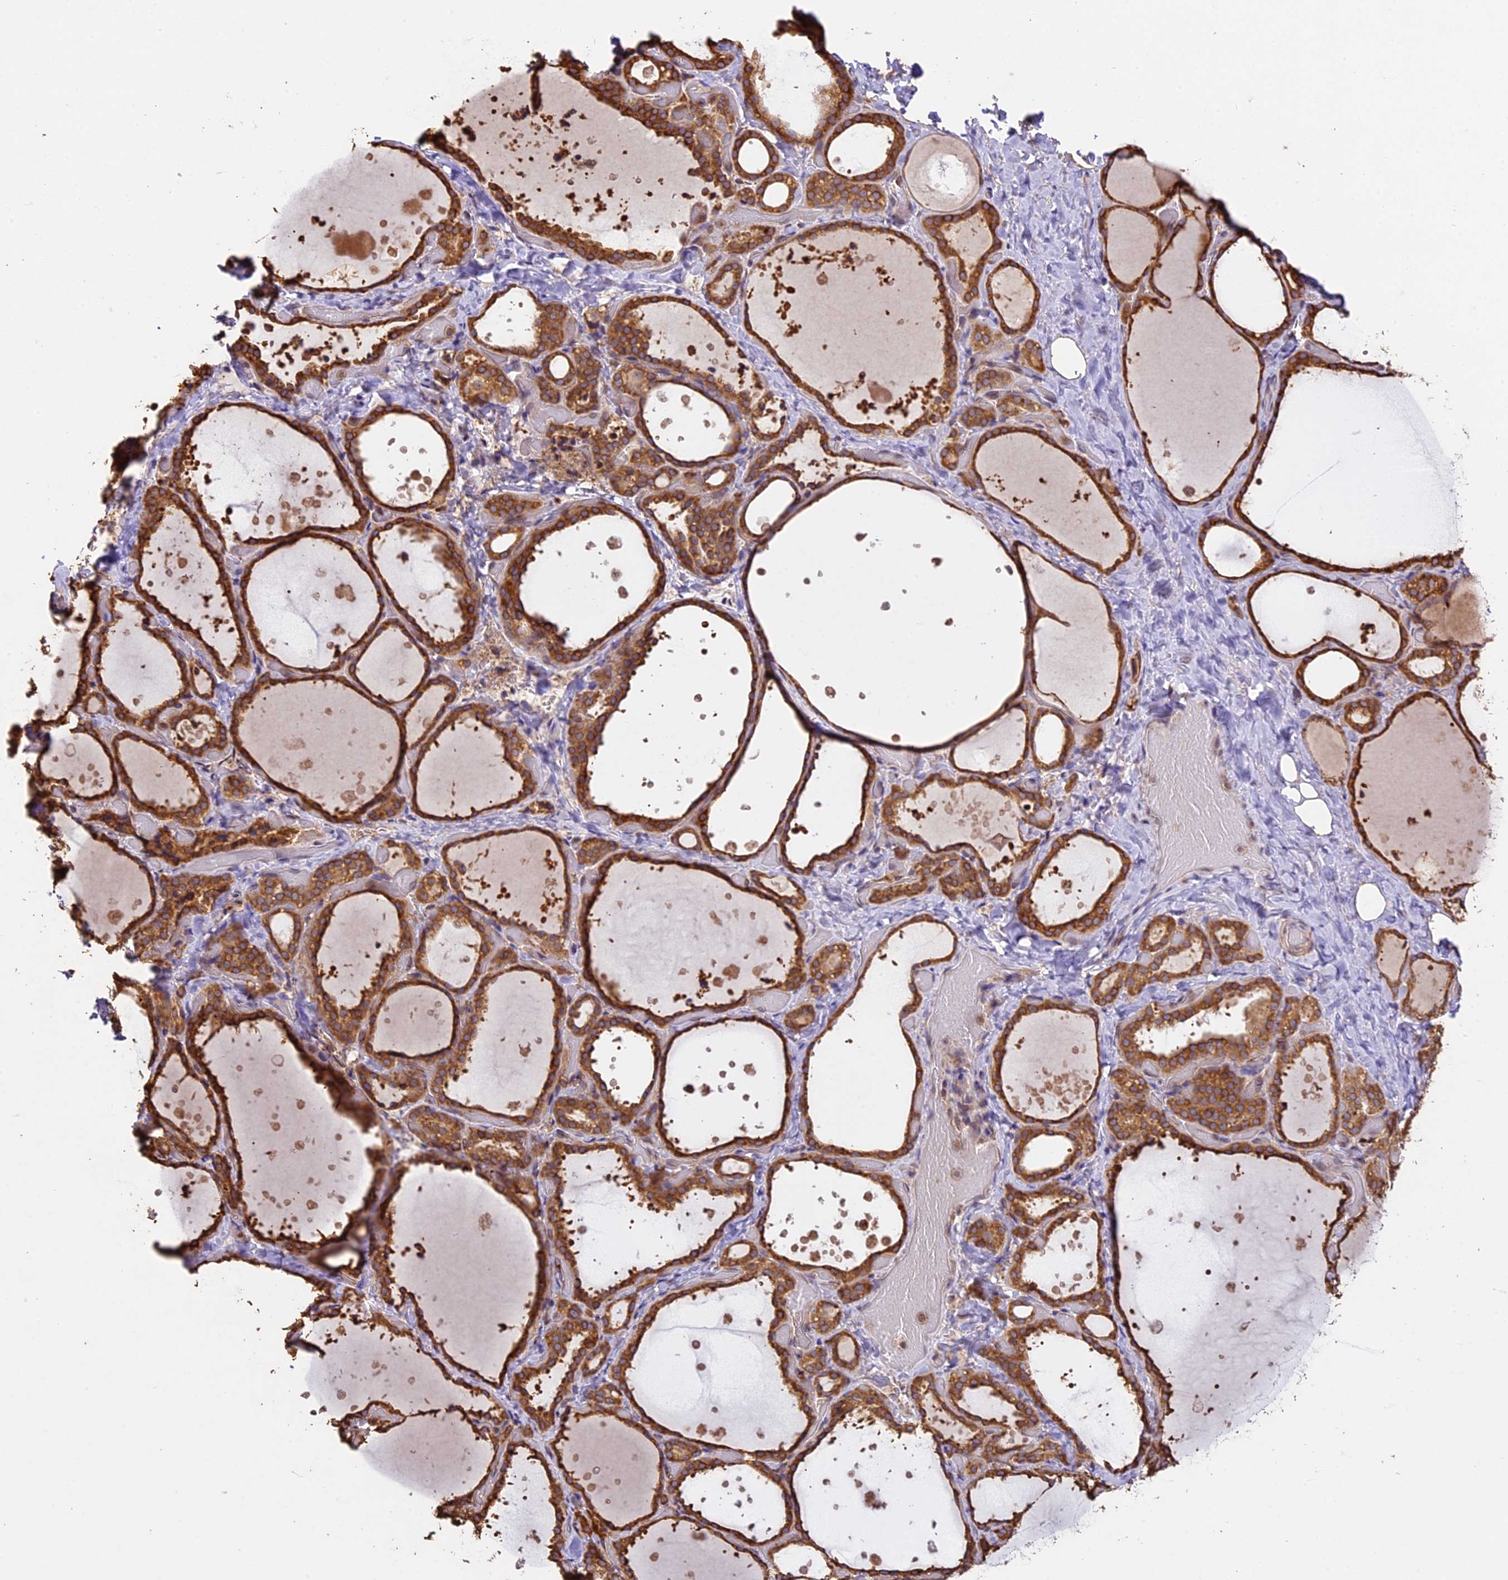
{"staining": {"intensity": "moderate", "quantity": ">75%", "location": "cytoplasmic/membranous"}, "tissue": "thyroid gland", "cell_type": "Glandular cells", "image_type": "normal", "snomed": [{"axis": "morphology", "description": "Normal tissue, NOS"}, {"axis": "topography", "description": "Thyroid gland"}], "caption": "Protein positivity by IHC demonstrates moderate cytoplasmic/membranous expression in about >75% of glandular cells in benign thyroid gland.", "gene": "BRAP", "patient": {"sex": "female", "age": 44}}